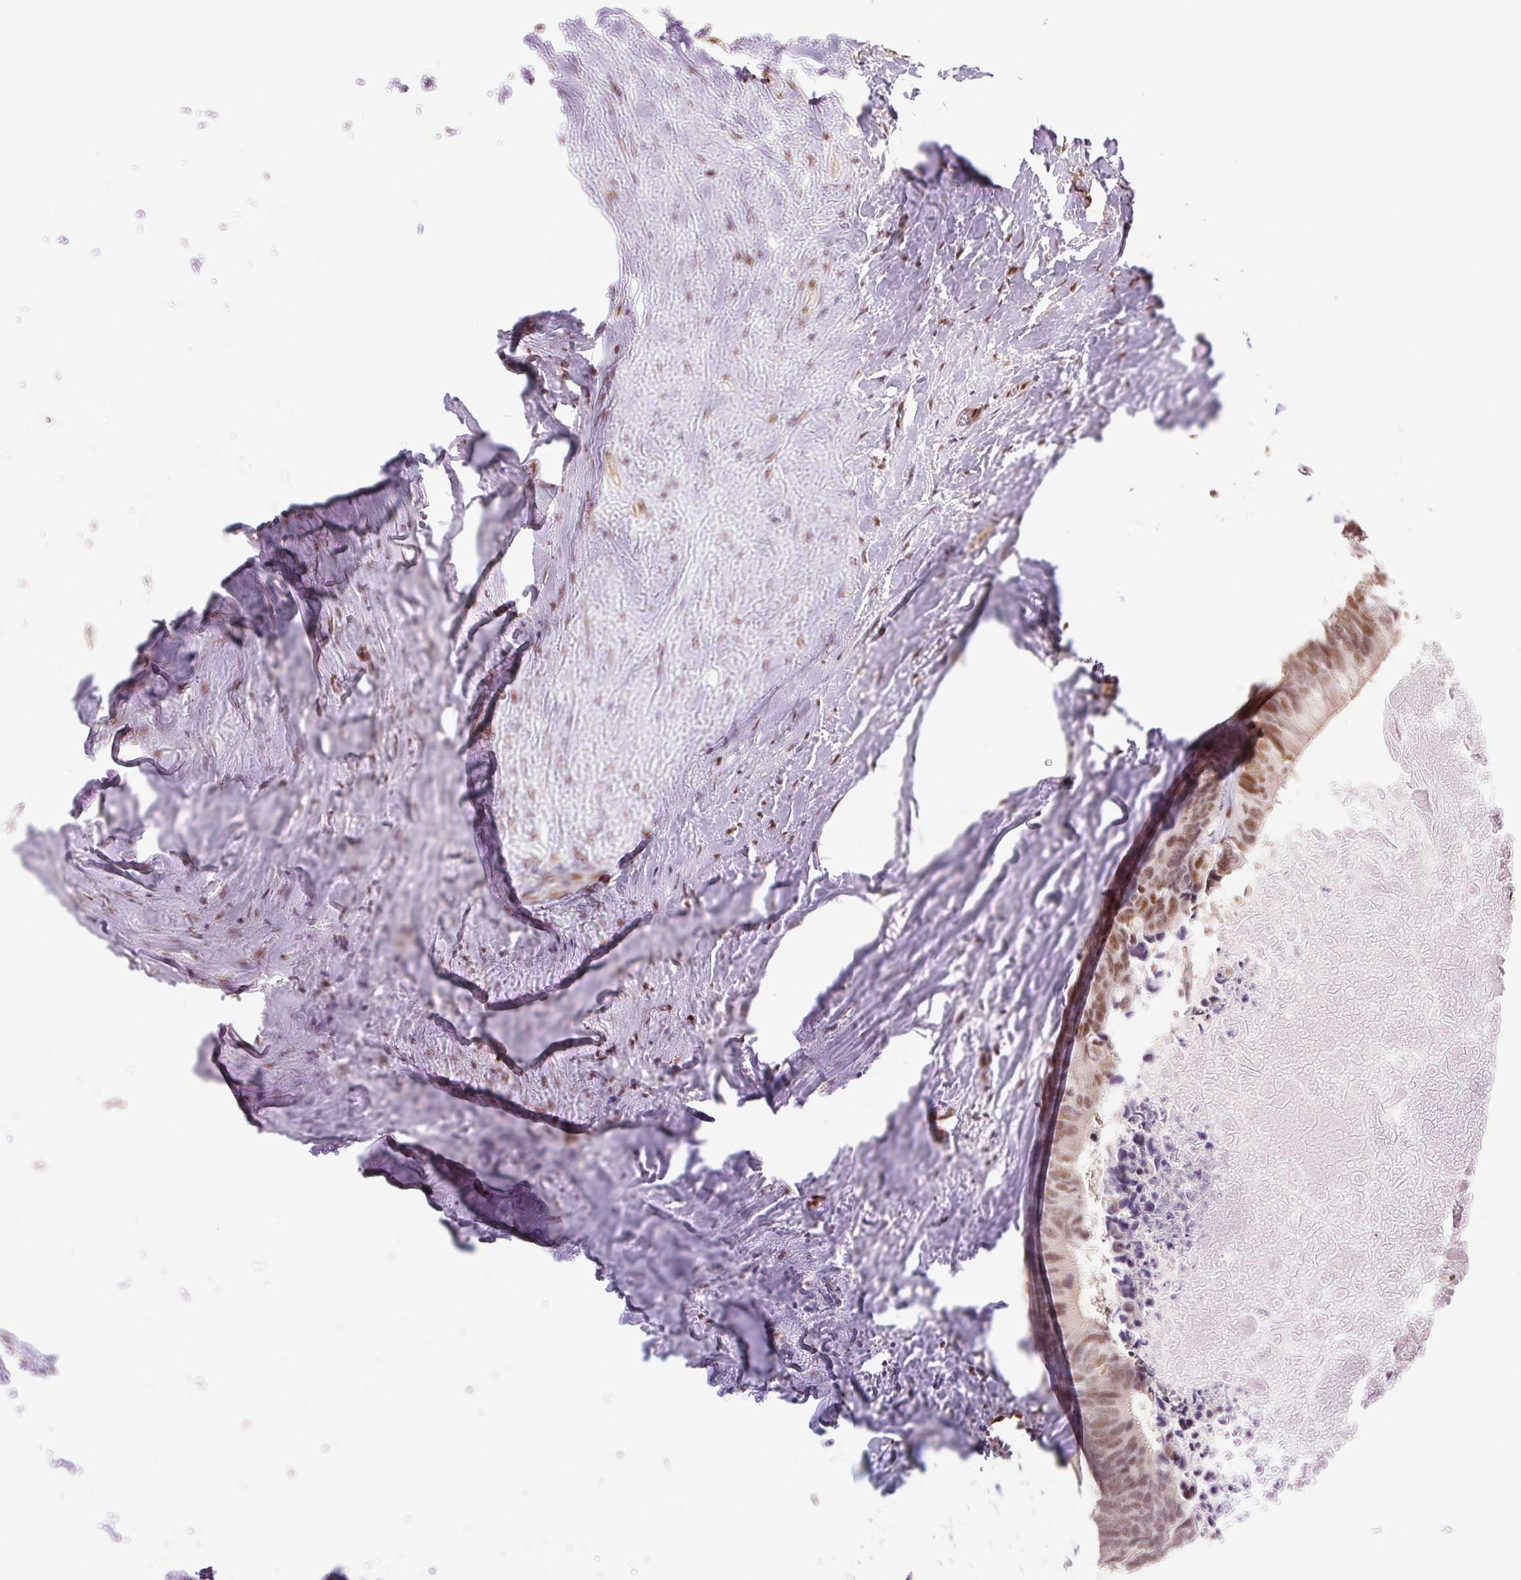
{"staining": {"intensity": "moderate", "quantity": ">75%", "location": "nuclear"}, "tissue": "colorectal cancer", "cell_type": "Tumor cells", "image_type": "cancer", "snomed": [{"axis": "morphology", "description": "Adenocarcinoma, NOS"}, {"axis": "topography", "description": "Colon"}, {"axis": "topography", "description": "Rectum"}], "caption": "Approximately >75% of tumor cells in human colorectal cancer (adenocarcinoma) reveal moderate nuclear protein positivity as visualized by brown immunohistochemical staining.", "gene": "CWC25", "patient": {"sex": "male", "age": 57}}